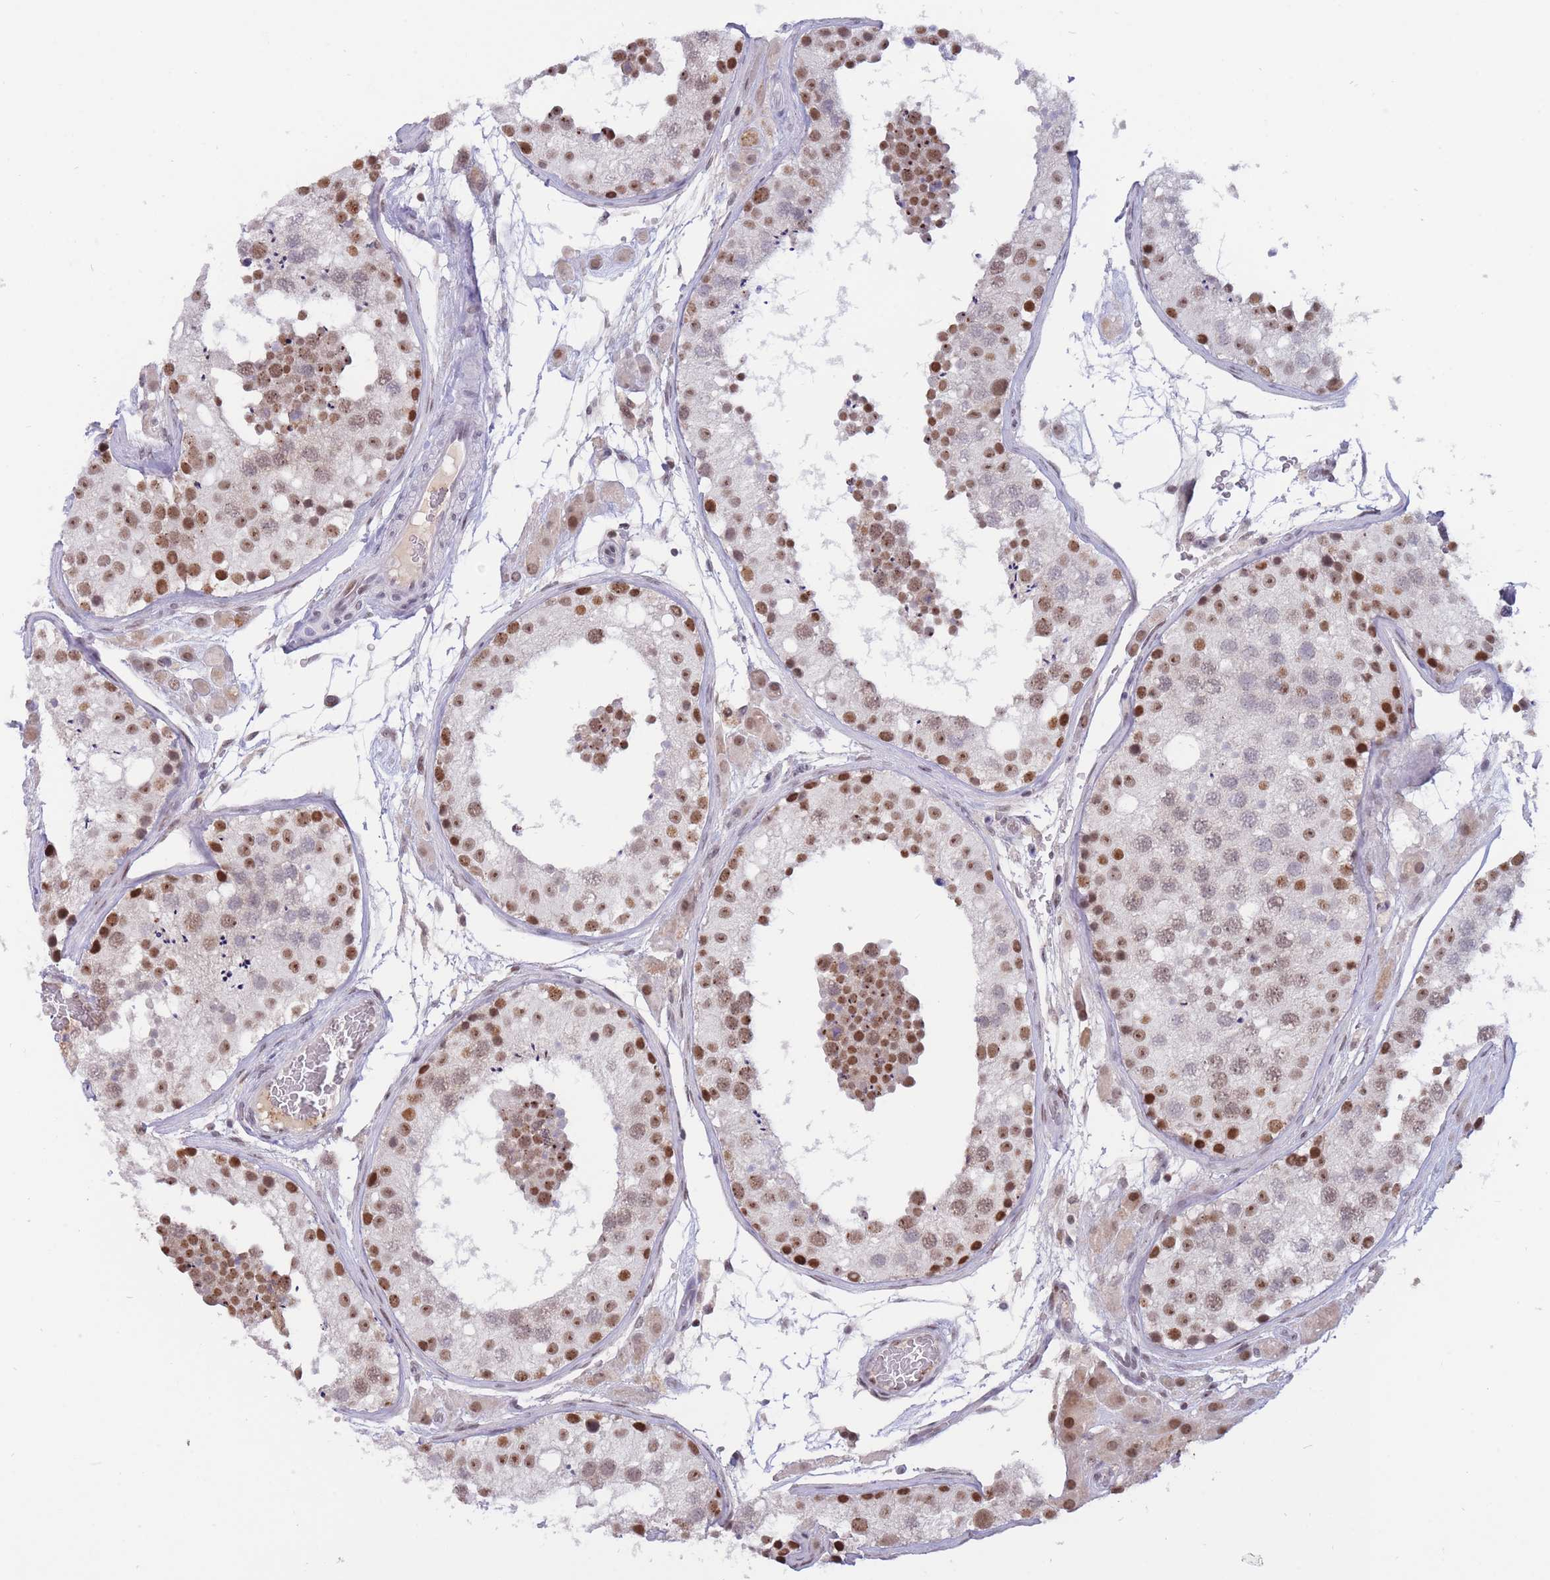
{"staining": {"intensity": "strong", "quantity": "25%-75%", "location": "nuclear"}, "tissue": "testis", "cell_type": "Cells in seminiferous ducts", "image_type": "normal", "snomed": [{"axis": "morphology", "description": "Normal tissue, NOS"}, {"axis": "topography", "description": "Testis"}], "caption": "DAB (3,3'-diaminobenzidine) immunohistochemical staining of normal human testis reveals strong nuclear protein staining in about 25%-75% of cells in seminiferous ducts.", "gene": "TARBP2", "patient": {"sex": "male", "age": 26}}